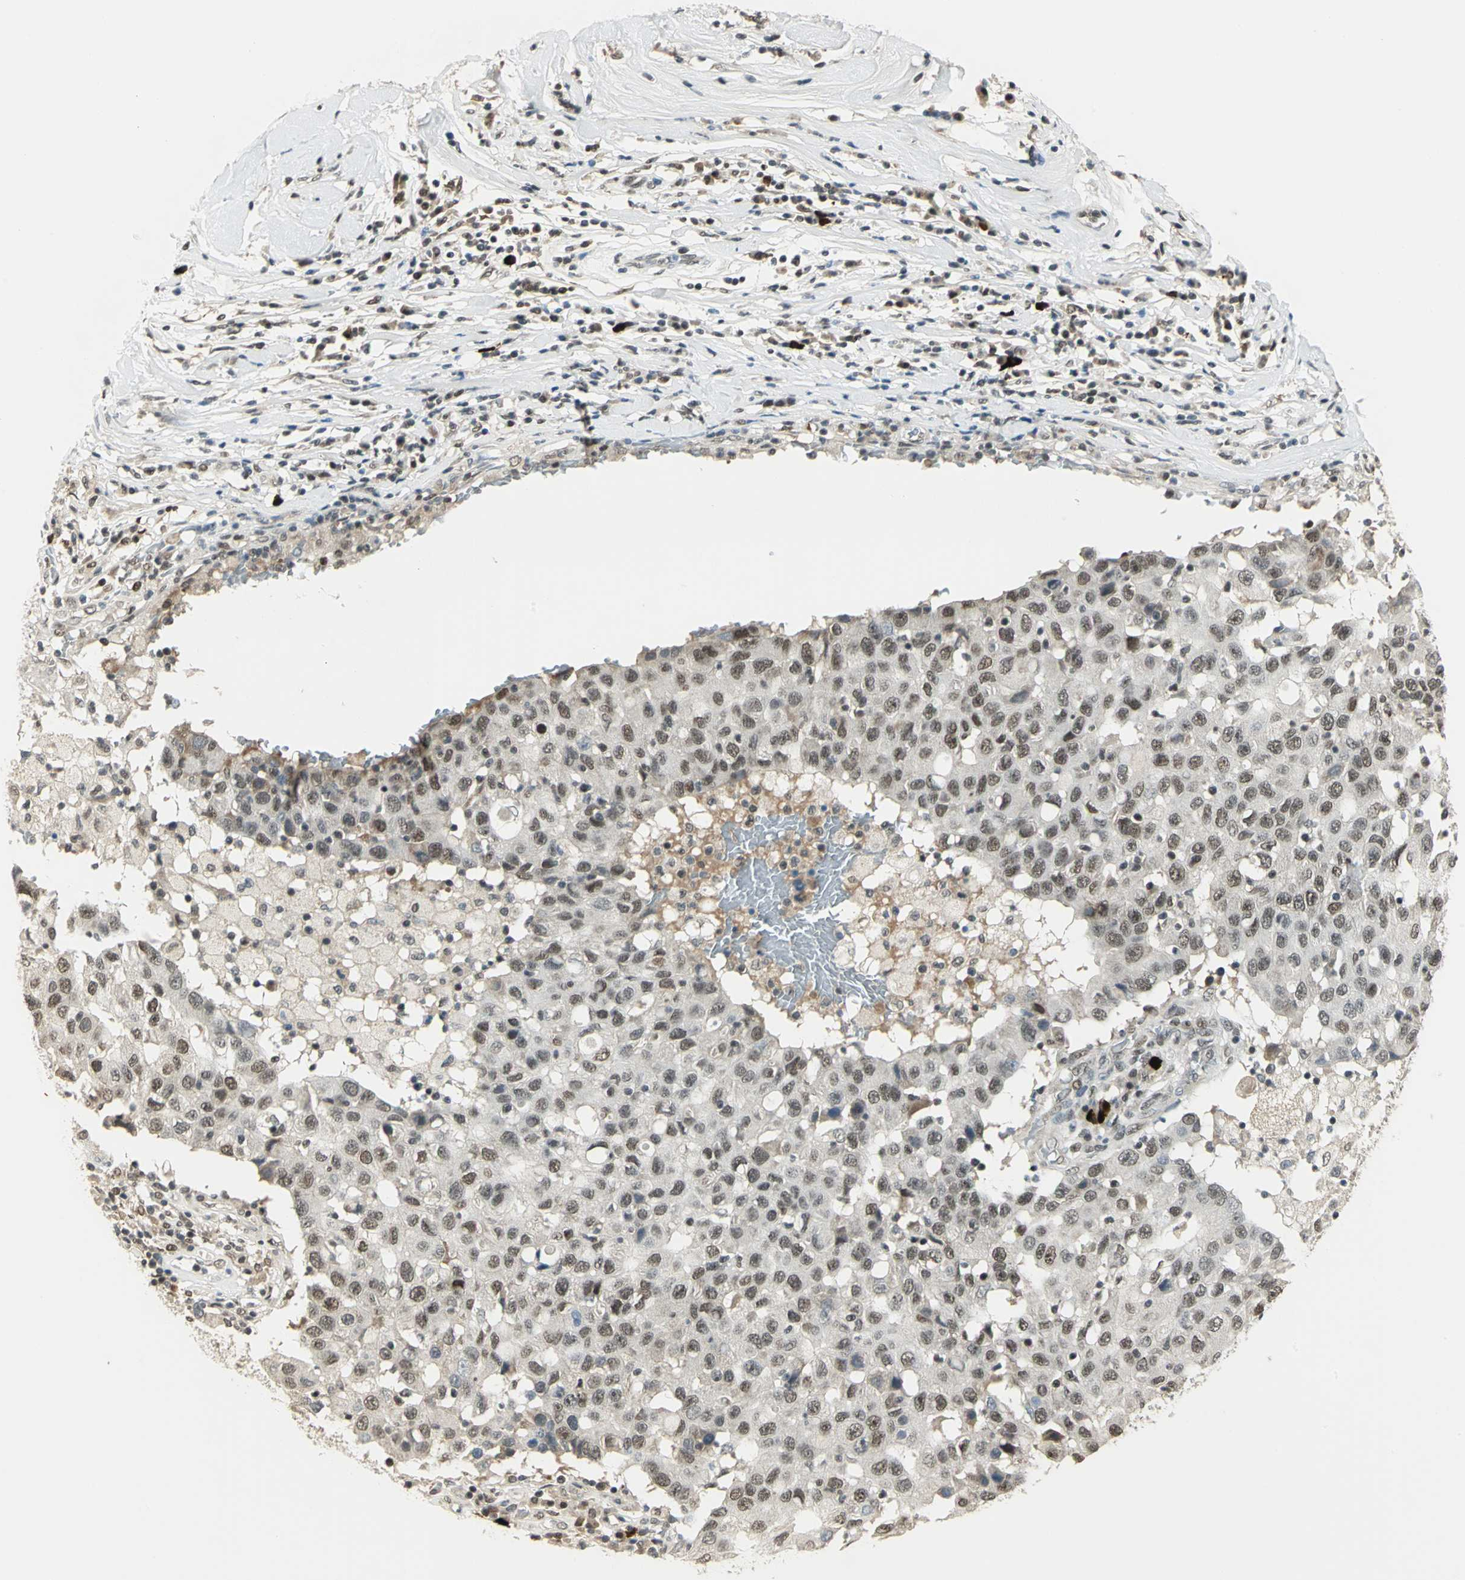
{"staining": {"intensity": "weak", "quantity": "25%-75%", "location": "nuclear"}, "tissue": "breast cancer", "cell_type": "Tumor cells", "image_type": "cancer", "snomed": [{"axis": "morphology", "description": "Duct carcinoma"}, {"axis": "topography", "description": "Breast"}], "caption": "About 25%-75% of tumor cells in breast invasive ductal carcinoma show weak nuclear protein expression as visualized by brown immunohistochemical staining.", "gene": "RAD17", "patient": {"sex": "female", "age": 27}}